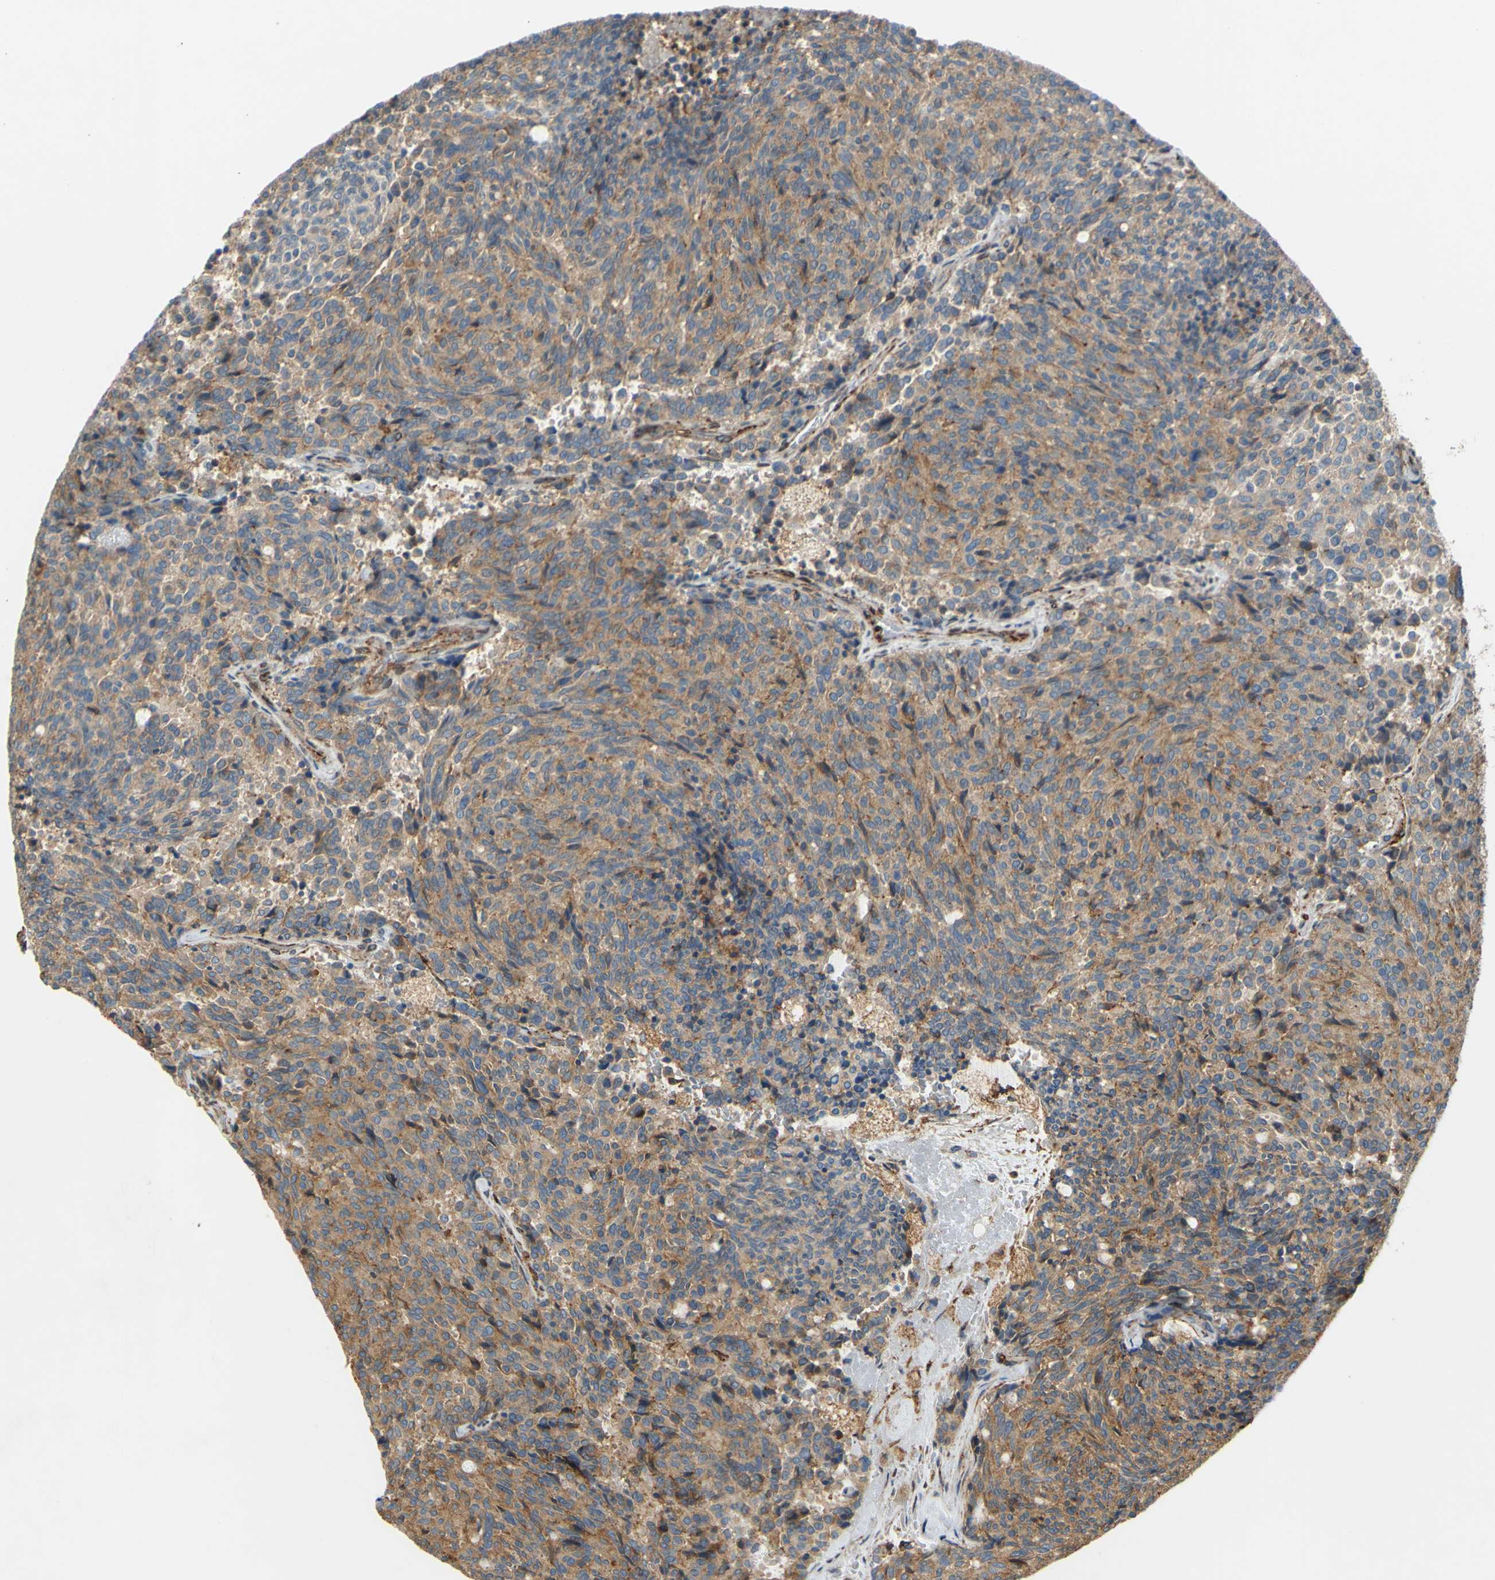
{"staining": {"intensity": "weak", "quantity": ">75%", "location": "cytoplasmic/membranous"}, "tissue": "carcinoid", "cell_type": "Tumor cells", "image_type": "cancer", "snomed": [{"axis": "morphology", "description": "Carcinoid, malignant, NOS"}, {"axis": "topography", "description": "Pancreas"}], "caption": "Immunohistochemical staining of carcinoid (malignant) displays low levels of weak cytoplasmic/membranous protein expression in approximately >75% of tumor cells.", "gene": "POR", "patient": {"sex": "female", "age": 54}}